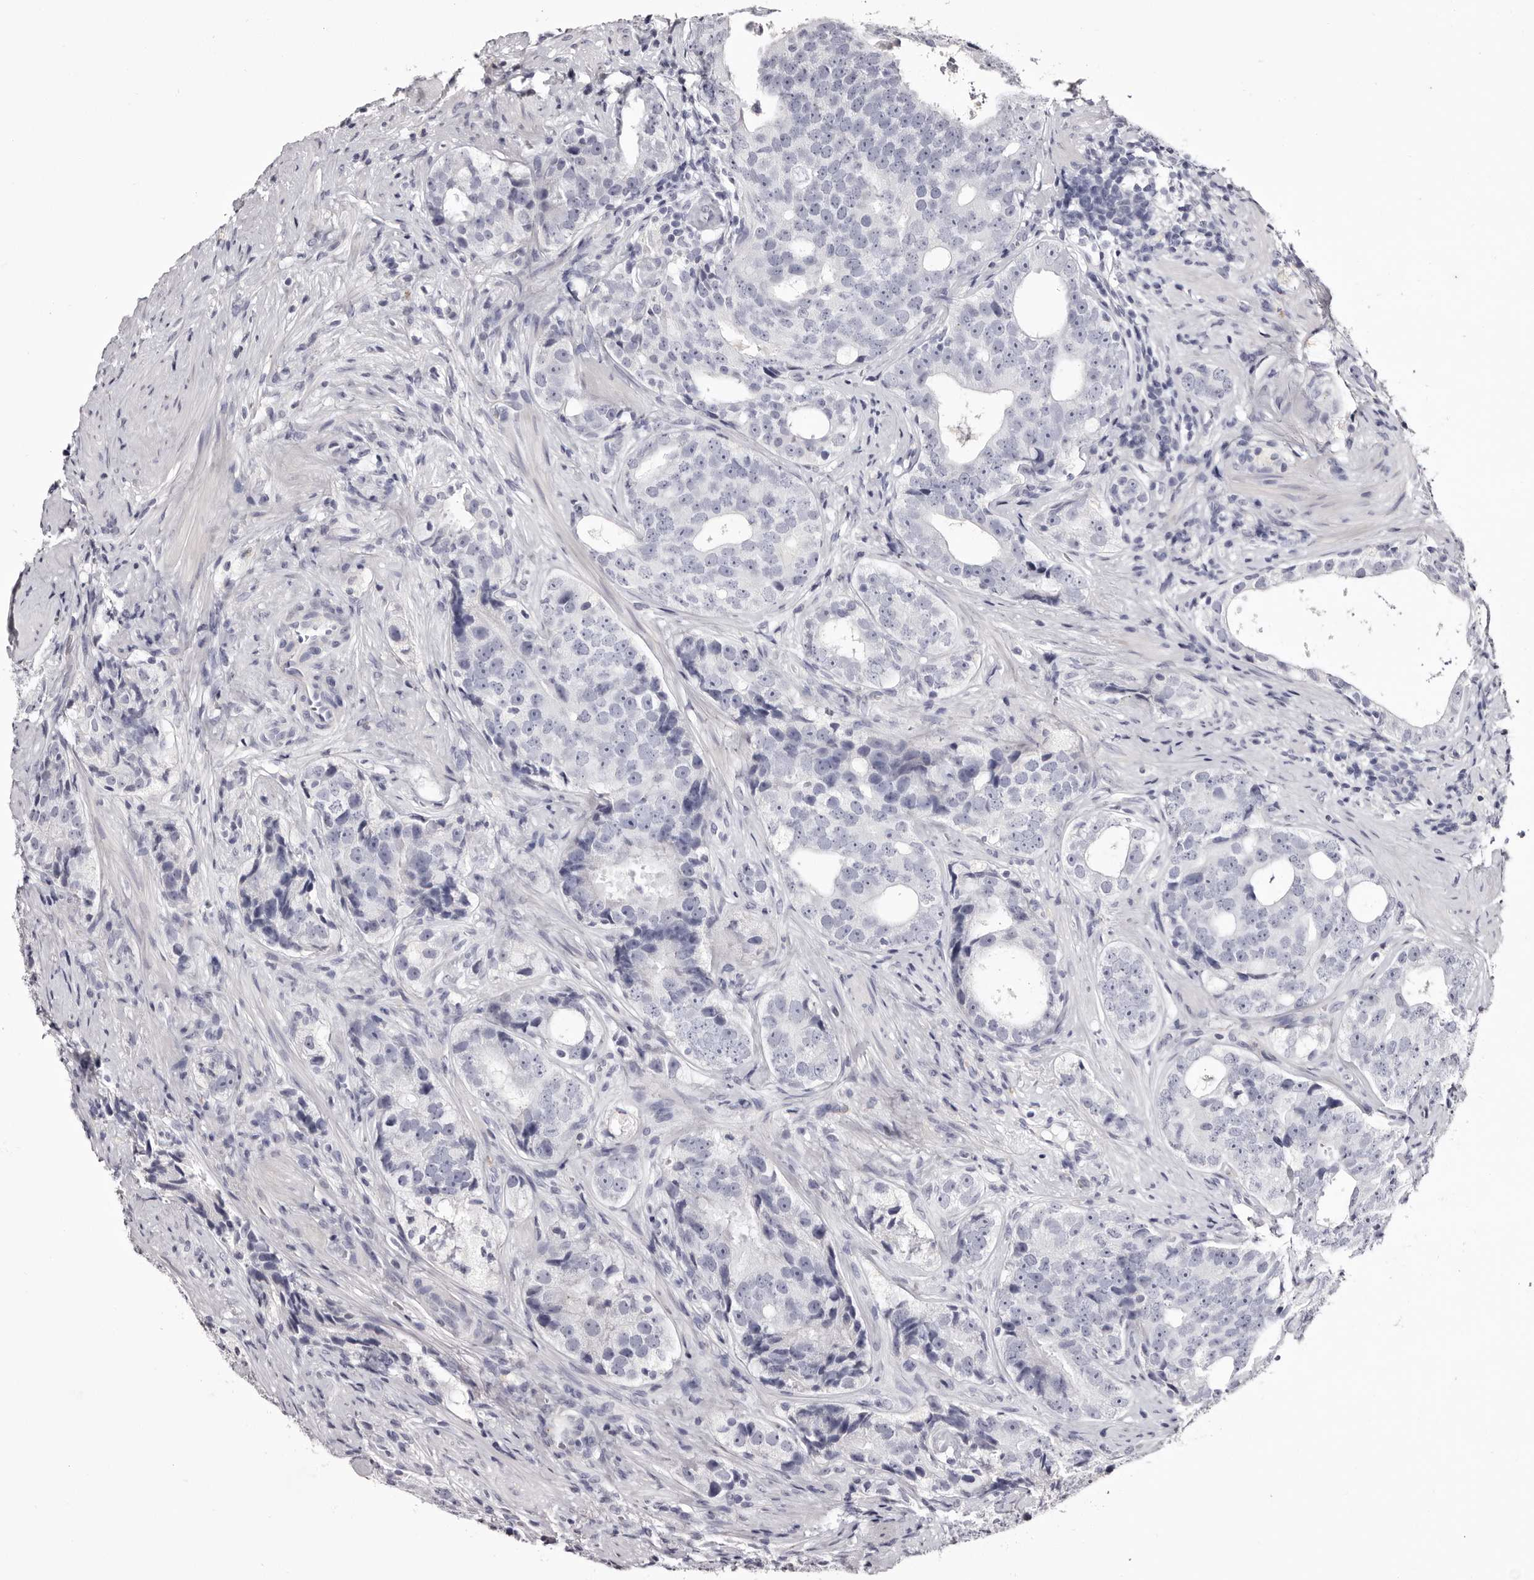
{"staining": {"intensity": "negative", "quantity": "none", "location": "none"}, "tissue": "prostate cancer", "cell_type": "Tumor cells", "image_type": "cancer", "snomed": [{"axis": "morphology", "description": "Adenocarcinoma, High grade"}, {"axis": "topography", "description": "Prostate"}], "caption": "This is a image of immunohistochemistry staining of high-grade adenocarcinoma (prostate), which shows no expression in tumor cells.", "gene": "CA6", "patient": {"sex": "male", "age": 56}}